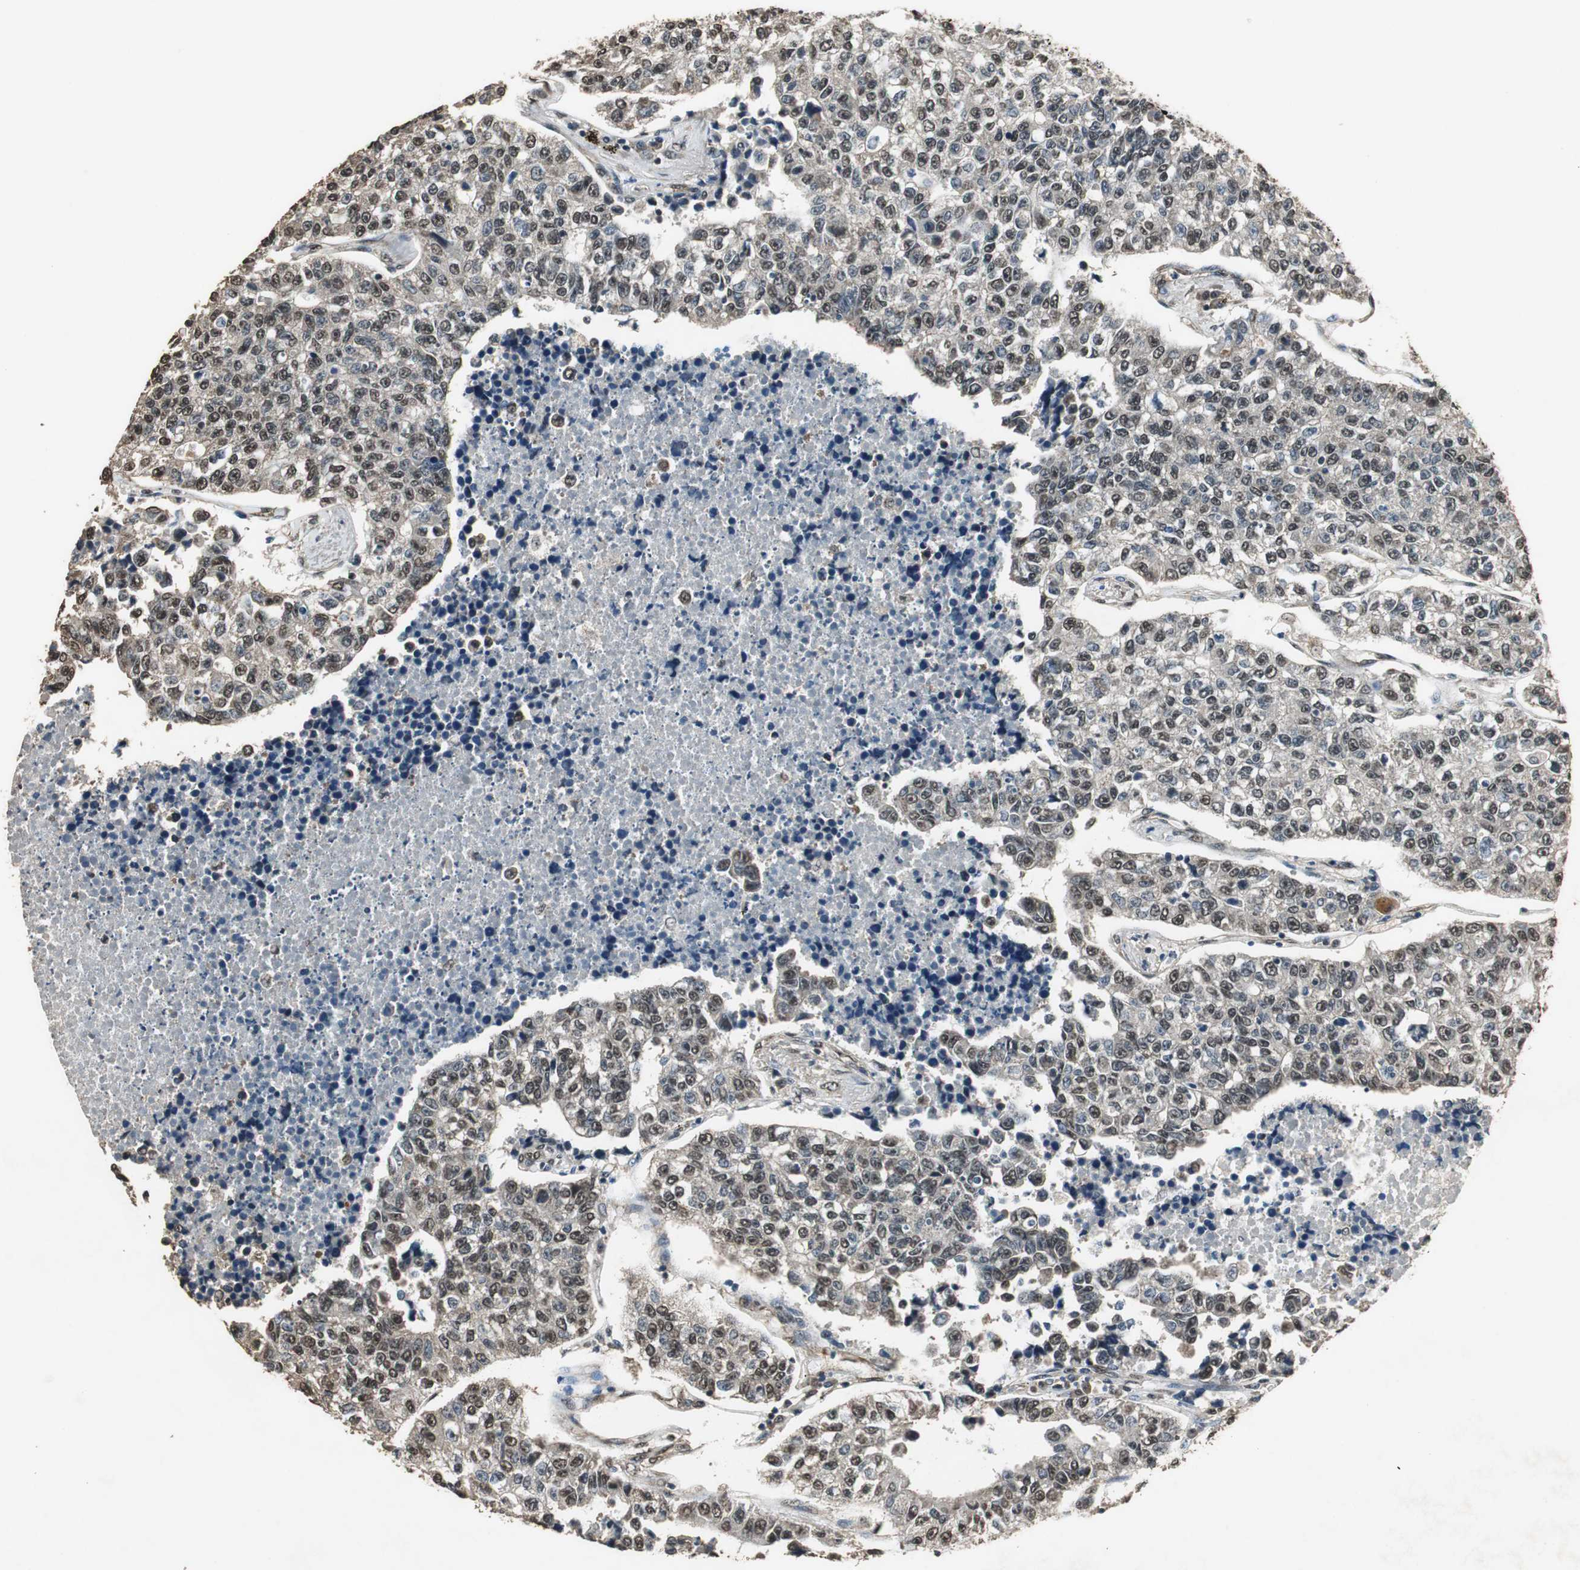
{"staining": {"intensity": "moderate", "quantity": "25%-75%", "location": "cytoplasmic/membranous,nuclear"}, "tissue": "lung cancer", "cell_type": "Tumor cells", "image_type": "cancer", "snomed": [{"axis": "morphology", "description": "Adenocarcinoma, NOS"}, {"axis": "topography", "description": "Lung"}], "caption": "Adenocarcinoma (lung) tissue shows moderate cytoplasmic/membranous and nuclear staining in approximately 25%-75% of tumor cells, visualized by immunohistochemistry. (brown staining indicates protein expression, while blue staining denotes nuclei).", "gene": "PPP1R13B", "patient": {"sex": "male", "age": 49}}